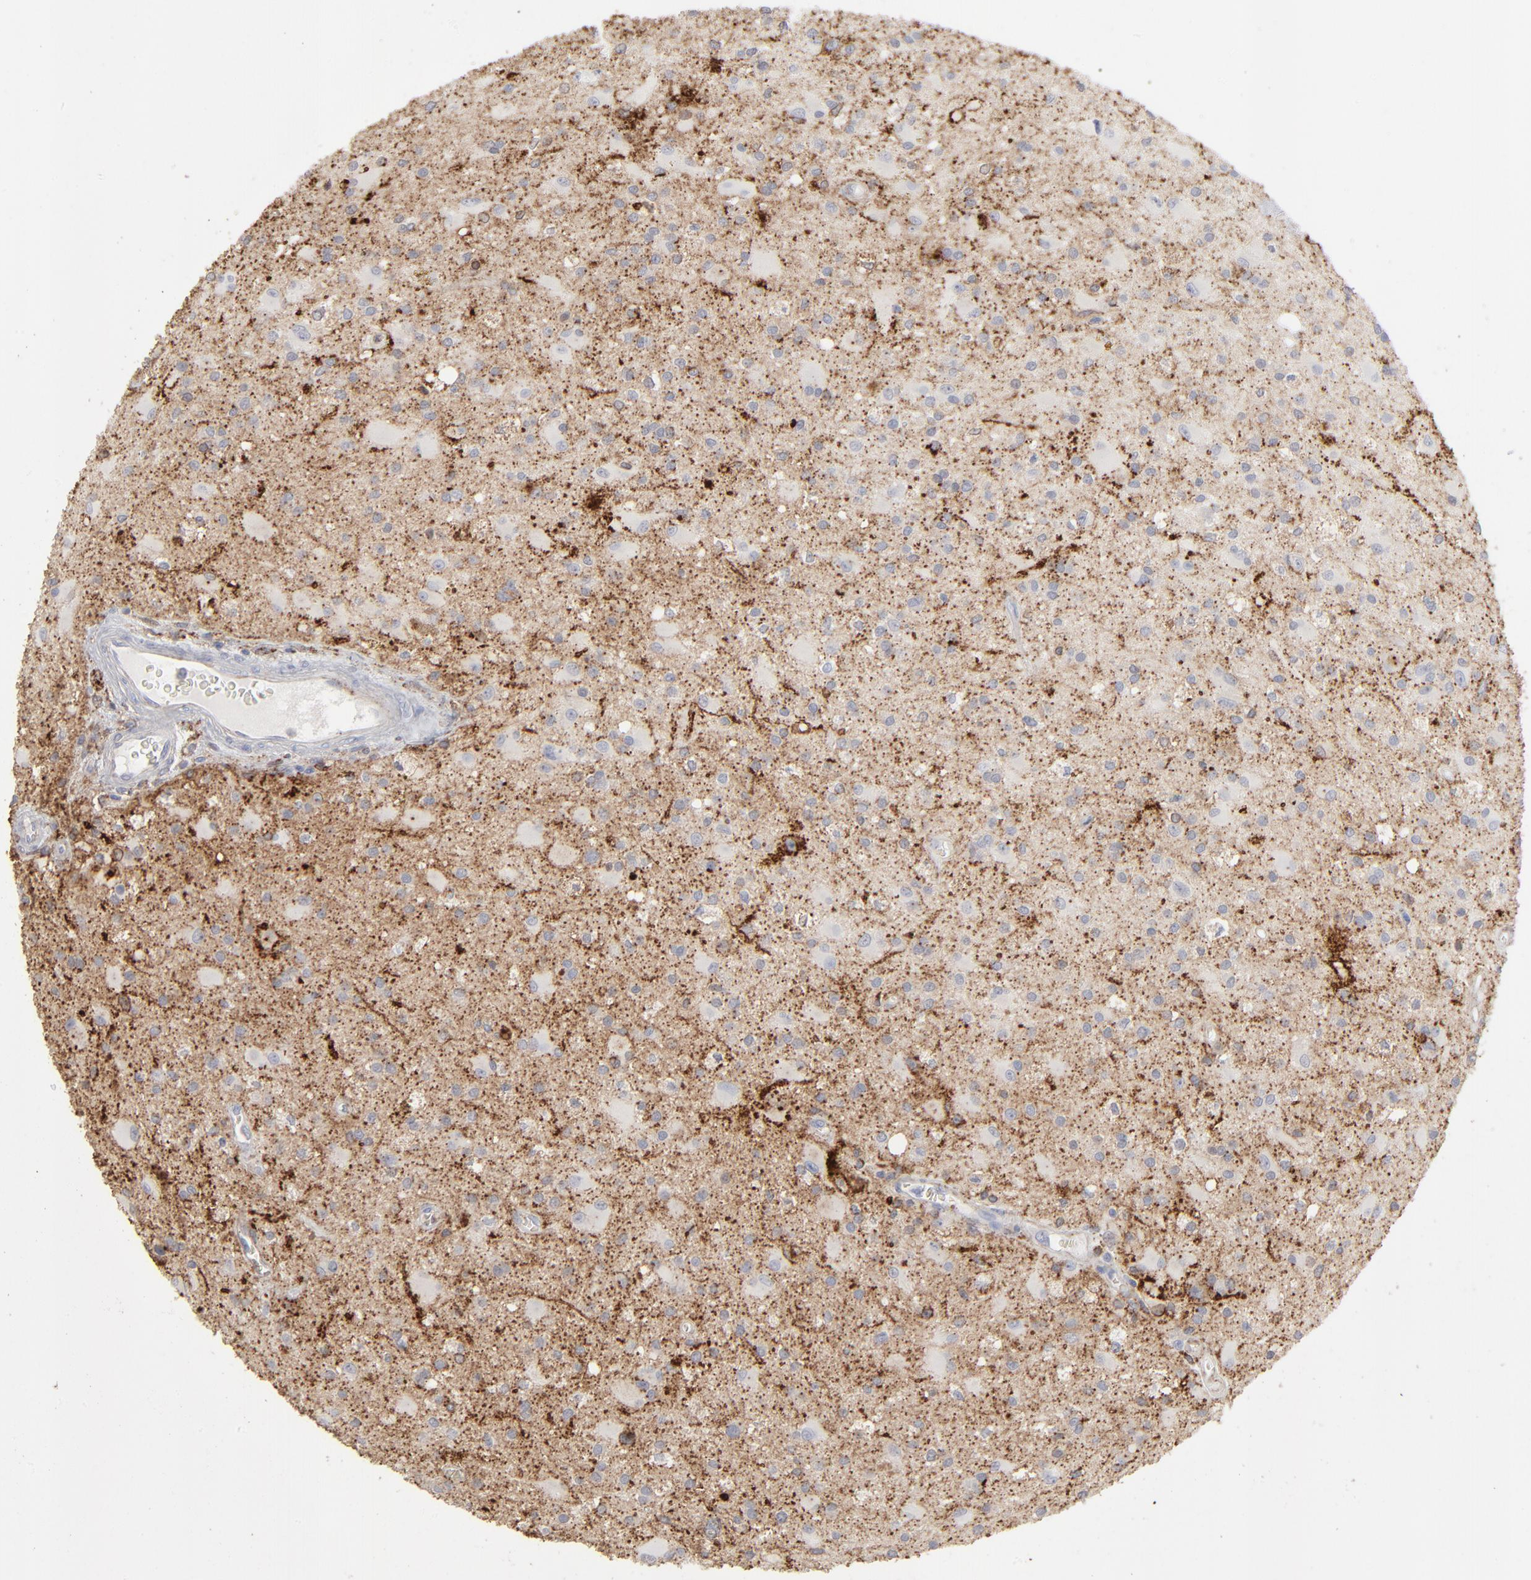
{"staining": {"intensity": "moderate", "quantity": "25%-75%", "location": "cytoplasmic/membranous"}, "tissue": "glioma", "cell_type": "Tumor cells", "image_type": "cancer", "snomed": [{"axis": "morphology", "description": "Glioma, malignant, Low grade"}, {"axis": "topography", "description": "Brain"}], "caption": "The image exhibits a brown stain indicating the presence of a protein in the cytoplasmic/membranous of tumor cells in malignant glioma (low-grade). (DAB IHC, brown staining for protein, blue staining for nuclei).", "gene": "ANXA5", "patient": {"sex": "male", "age": 58}}